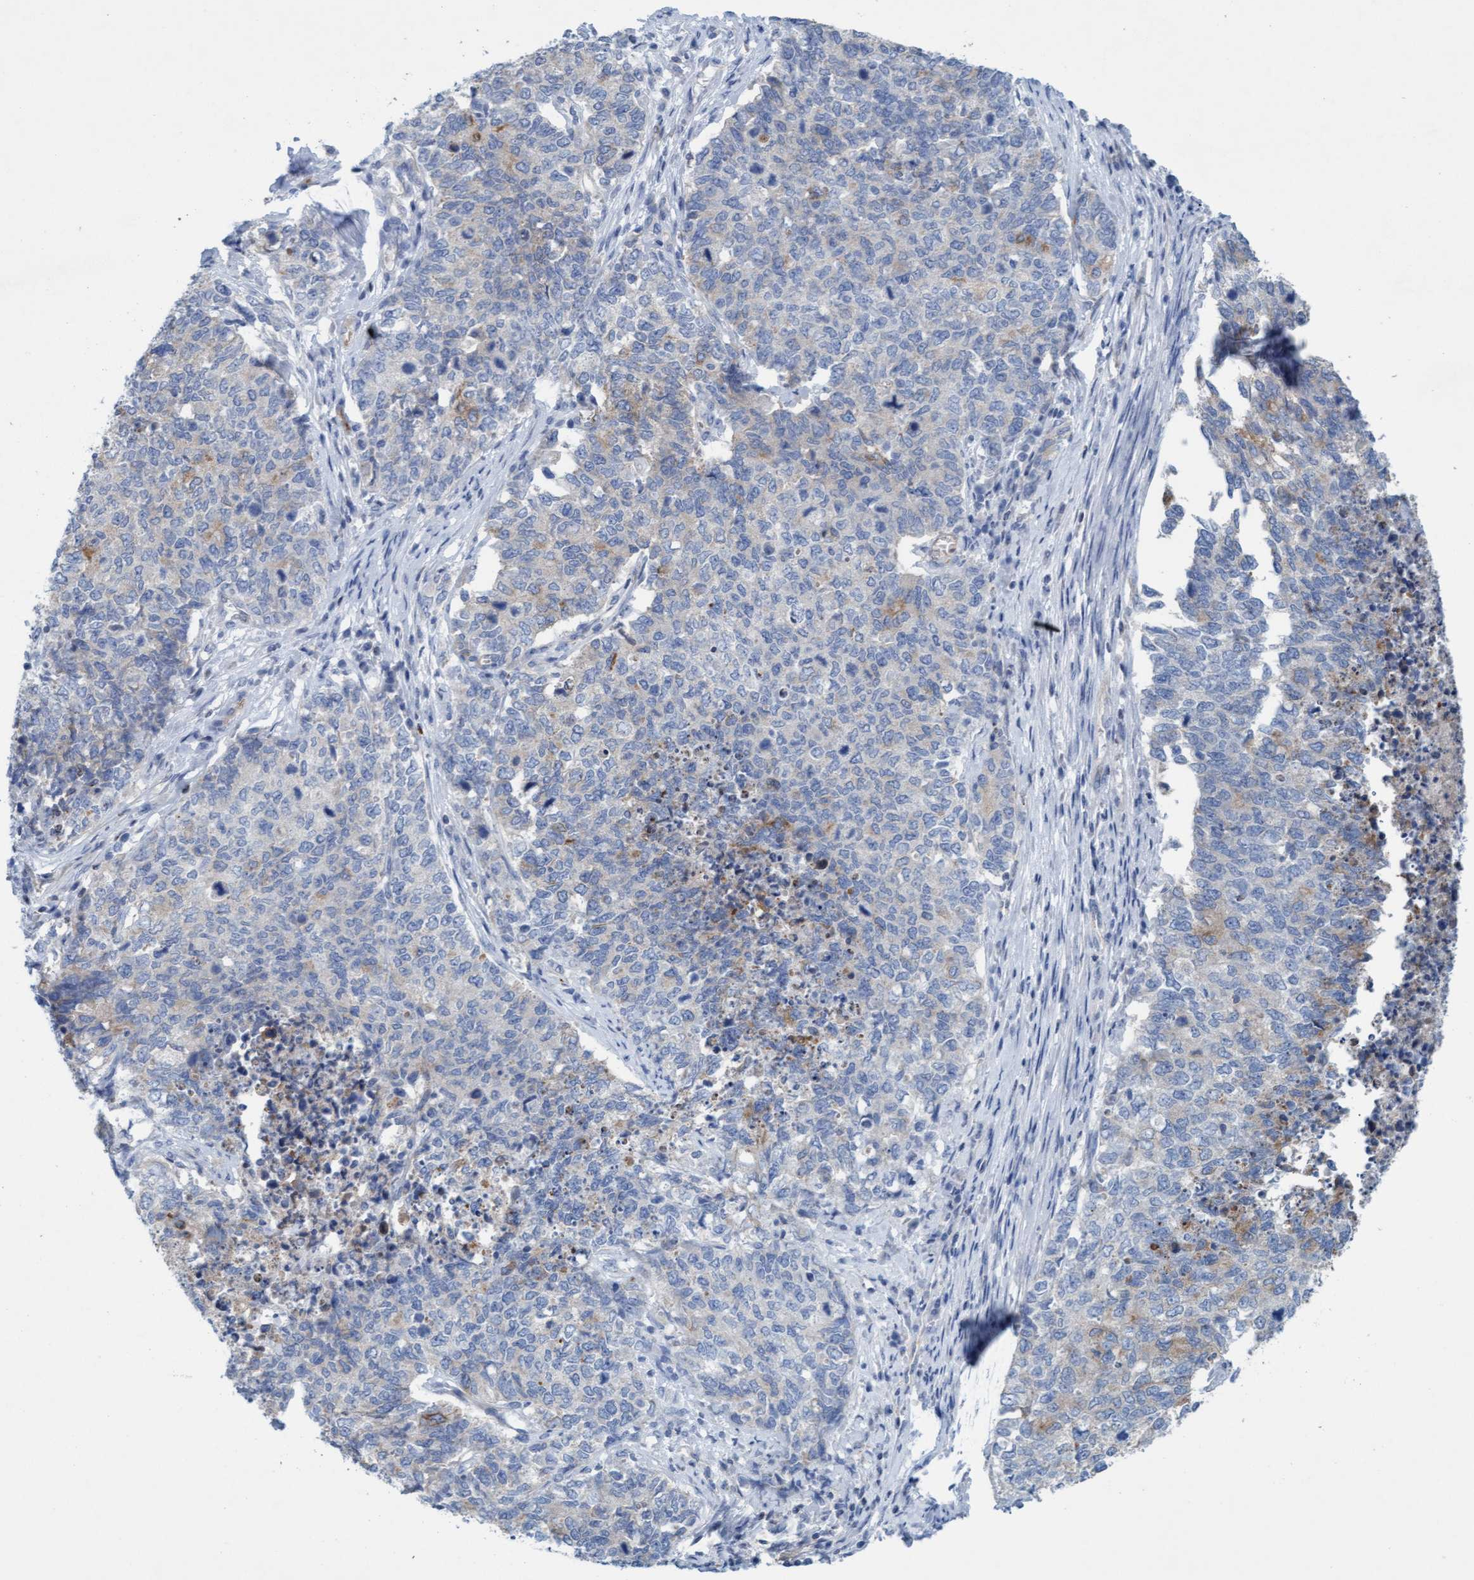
{"staining": {"intensity": "weak", "quantity": "<25%", "location": "cytoplasmic/membranous"}, "tissue": "cervical cancer", "cell_type": "Tumor cells", "image_type": "cancer", "snomed": [{"axis": "morphology", "description": "Squamous cell carcinoma, NOS"}, {"axis": "topography", "description": "Cervix"}], "caption": "A high-resolution micrograph shows immunohistochemistry (IHC) staining of squamous cell carcinoma (cervical), which exhibits no significant expression in tumor cells.", "gene": "SIGIRR", "patient": {"sex": "female", "age": 63}}